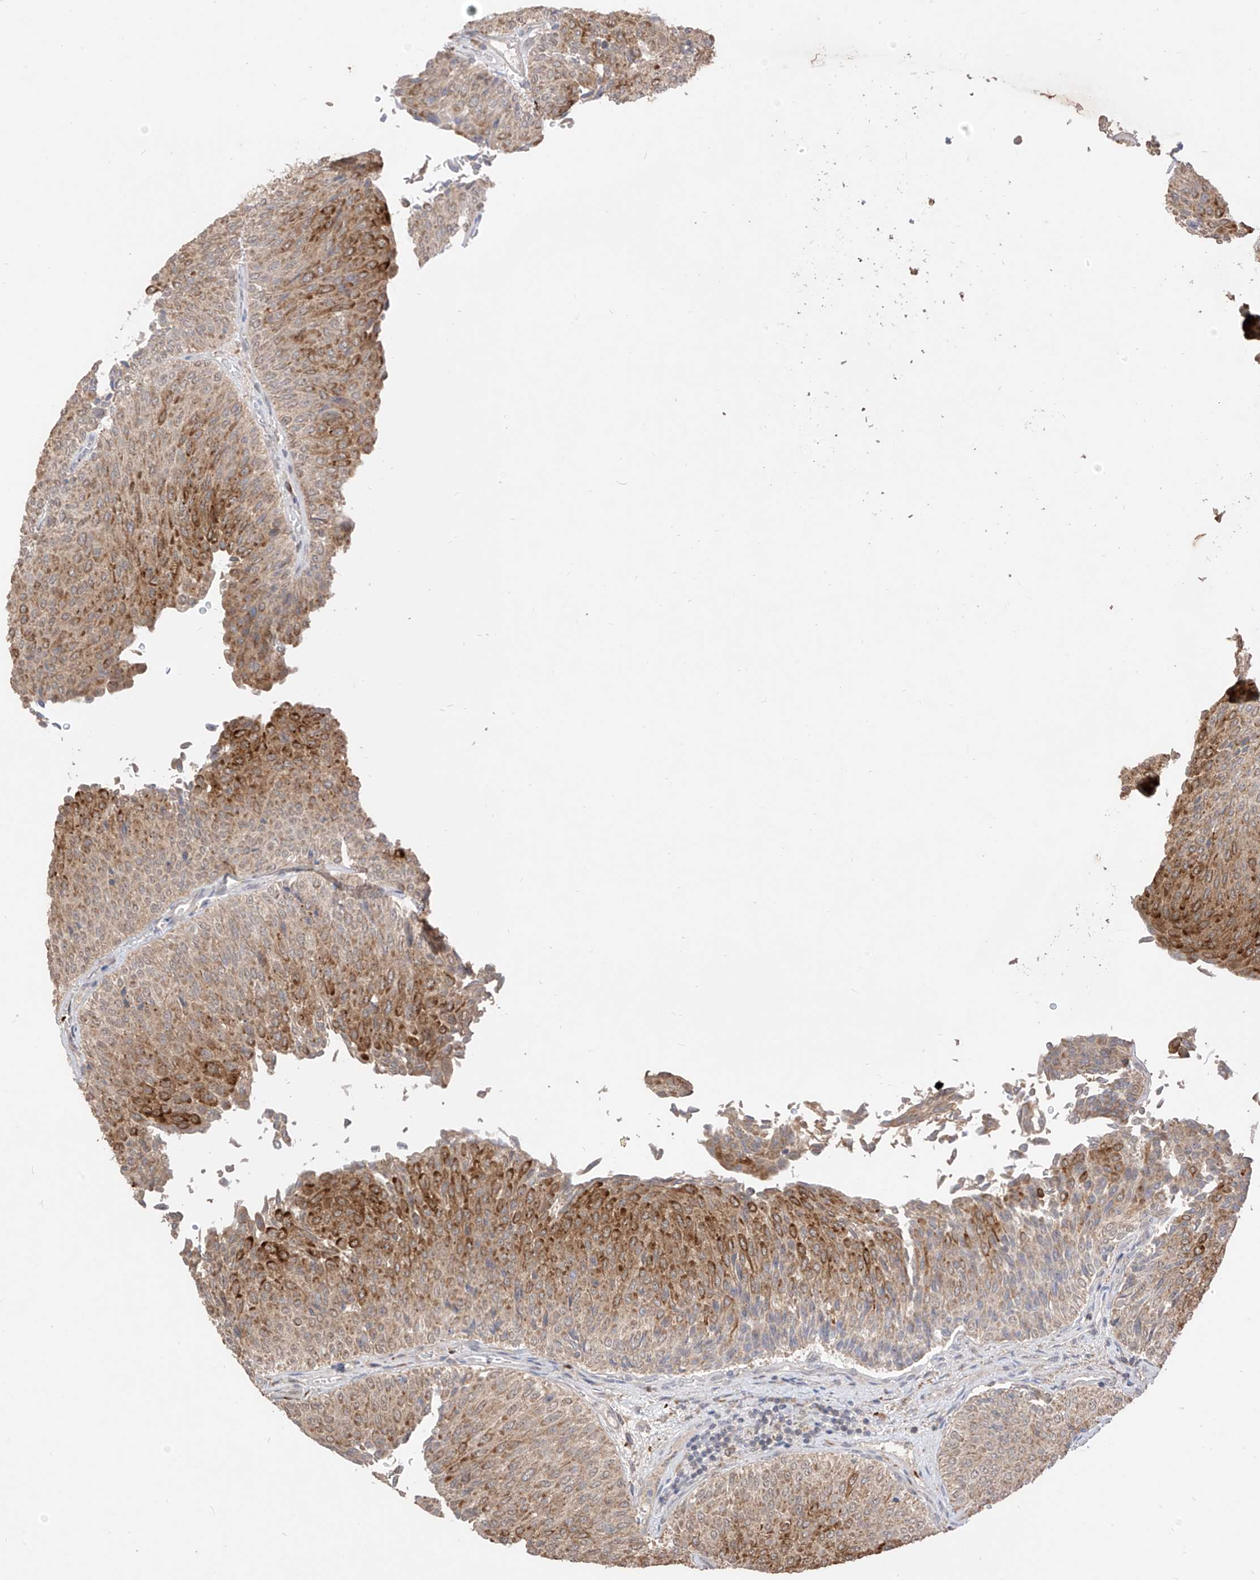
{"staining": {"intensity": "moderate", "quantity": ">75%", "location": "cytoplasmic/membranous"}, "tissue": "urothelial cancer", "cell_type": "Tumor cells", "image_type": "cancer", "snomed": [{"axis": "morphology", "description": "Urothelial carcinoma, Low grade"}, {"axis": "topography", "description": "Urinary bladder"}], "caption": "Protein analysis of urothelial cancer tissue shows moderate cytoplasmic/membranous positivity in approximately >75% of tumor cells.", "gene": "LATS1", "patient": {"sex": "male", "age": 78}}